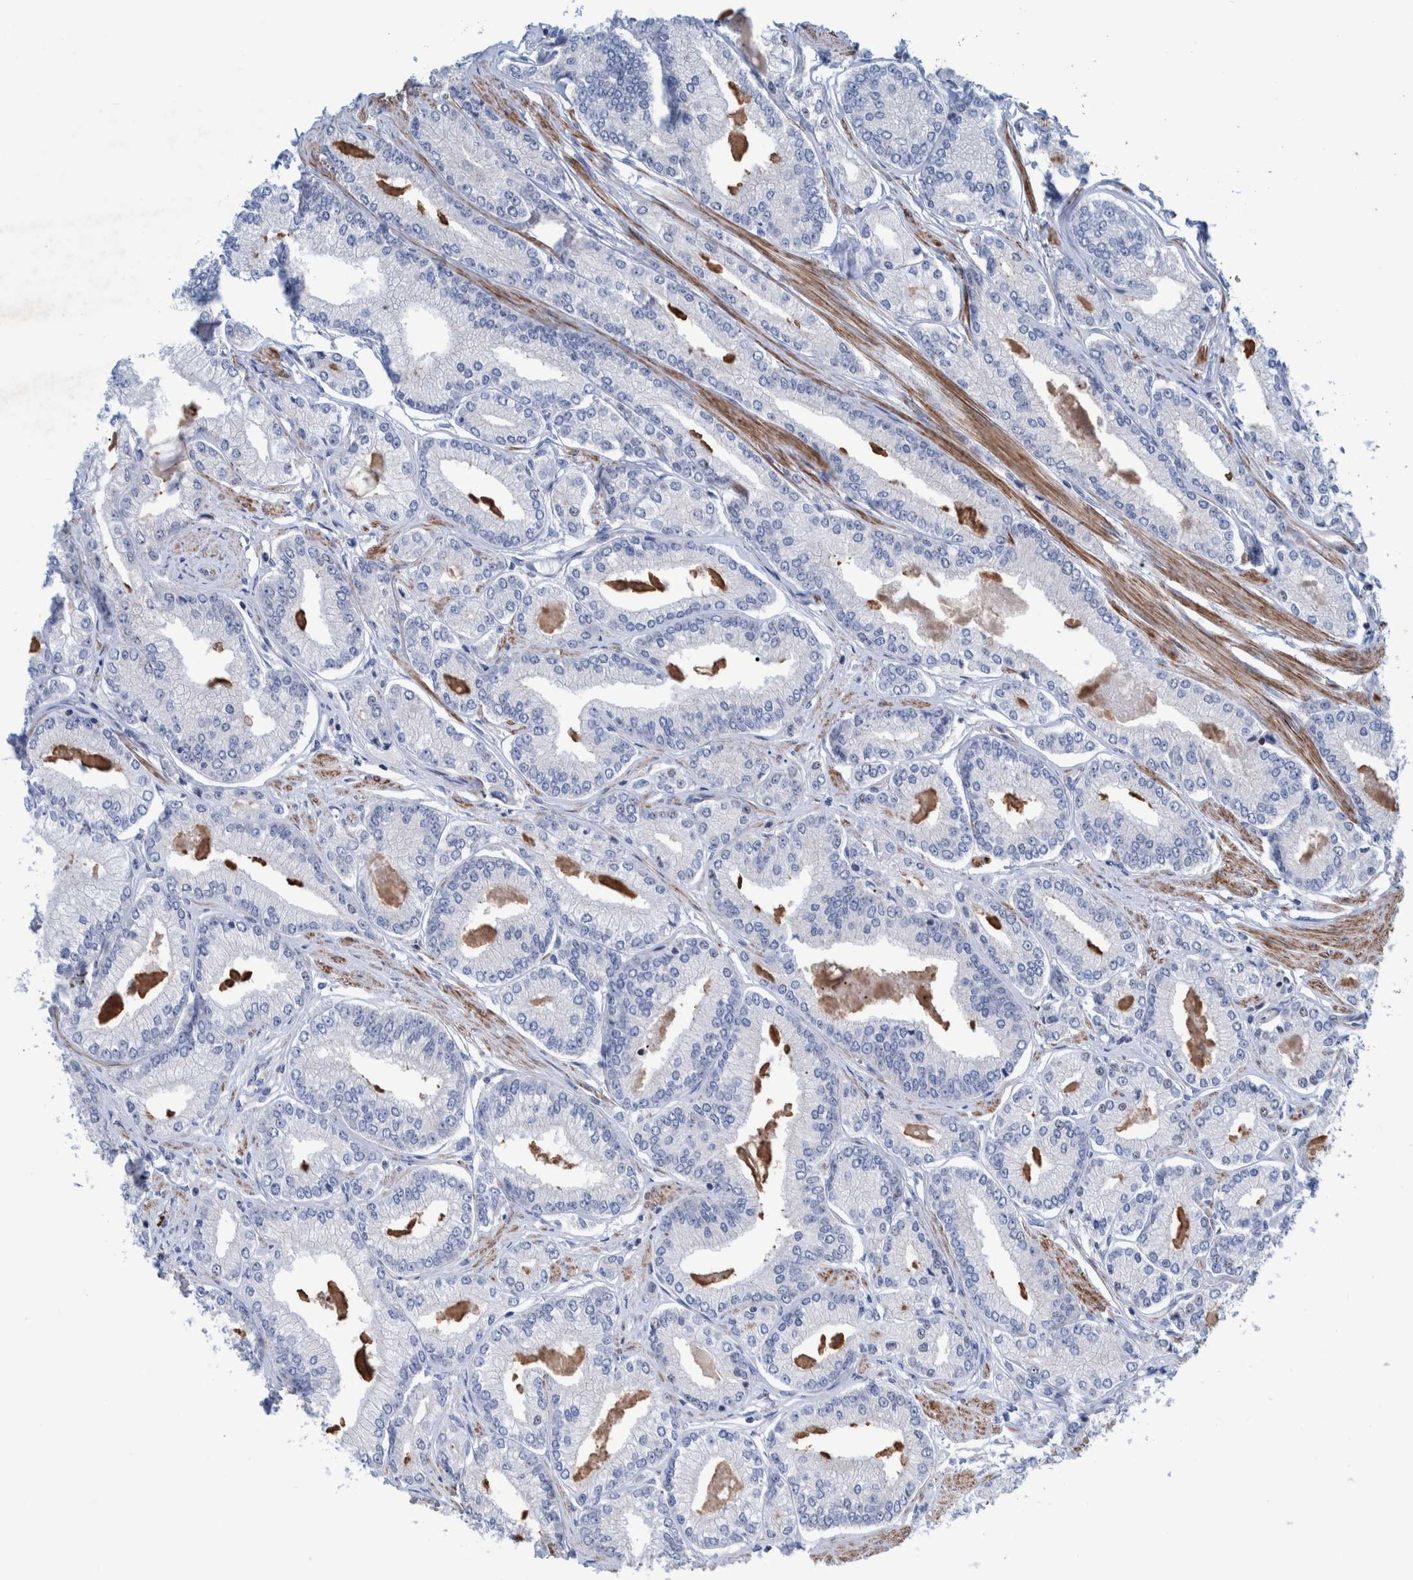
{"staining": {"intensity": "negative", "quantity": "none", "location": "none"}, "tissue": "prostate cancer", "cell_type": "Tumor cells", "image_type": "cancer", "snomed": [{"axis": "morphology", "description": "Adenocarcinoma, Low grade"}, {"axis": "topography", "description": "Prostate"}], "caption": "Human adenocarcinoma (low-grade) (prostate) stained for a protein using immunohistochemistry displays no expression in tumor cells.", "gene": "MKS1", "patient": {"sex": "male", "age": 52}}